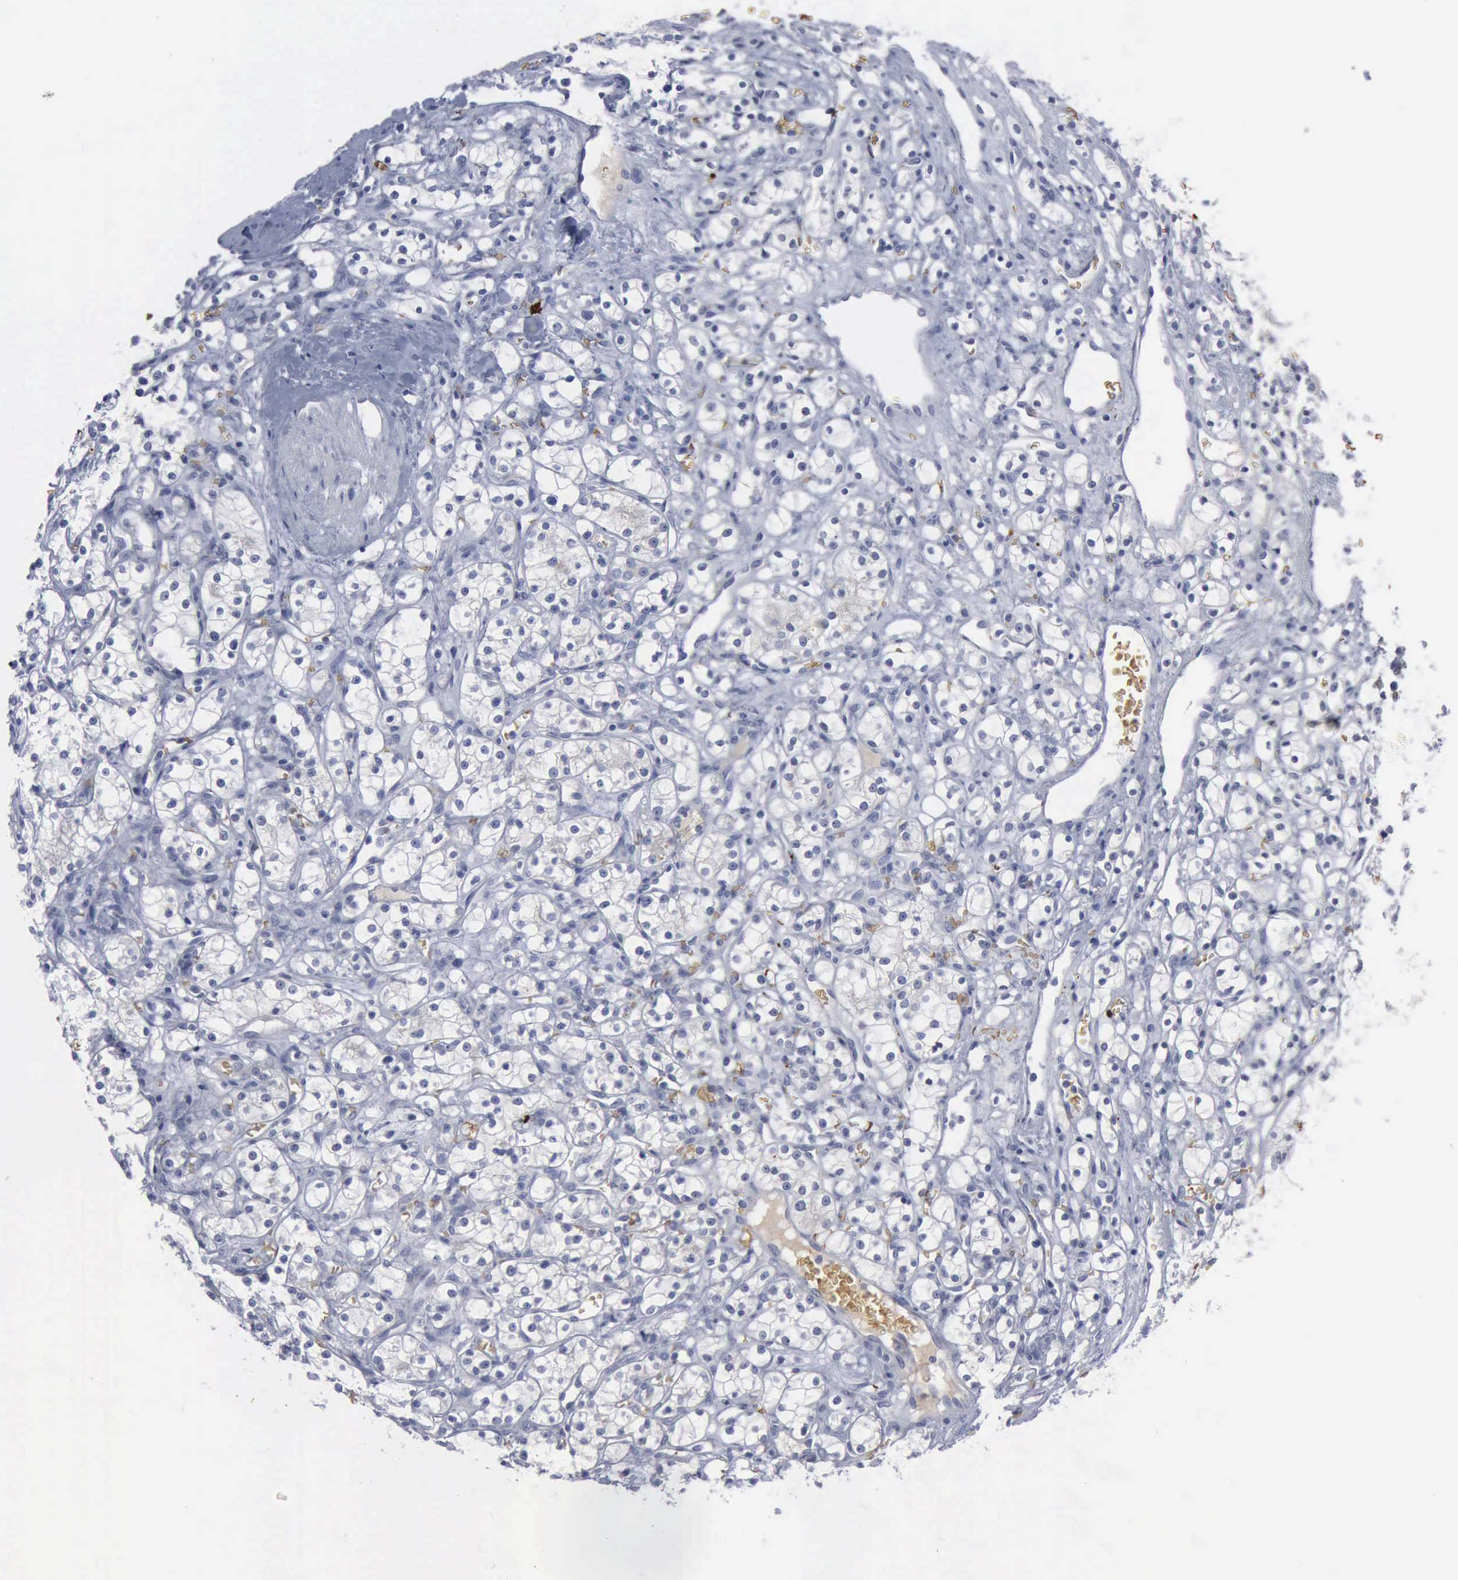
{"staining": {"intensity": "negative", "quantity": "none", "location": "none"}, "tissue": "renal cancer", "cell_type": "Tumor cells", "image_type": "cancer", "snomed": [{"axis": "morphology", "description": "Adenocarcinoma, NOS"}, {"axis": "topography", "description": "Kidney"}], "caption": "DAB immunohistochemical staining of adenocarcinoma (renal) demonstrates no significant positivity in tumor cells.", "gene": "TGFB1", "patient": {"sex": "male", "age": 61}}